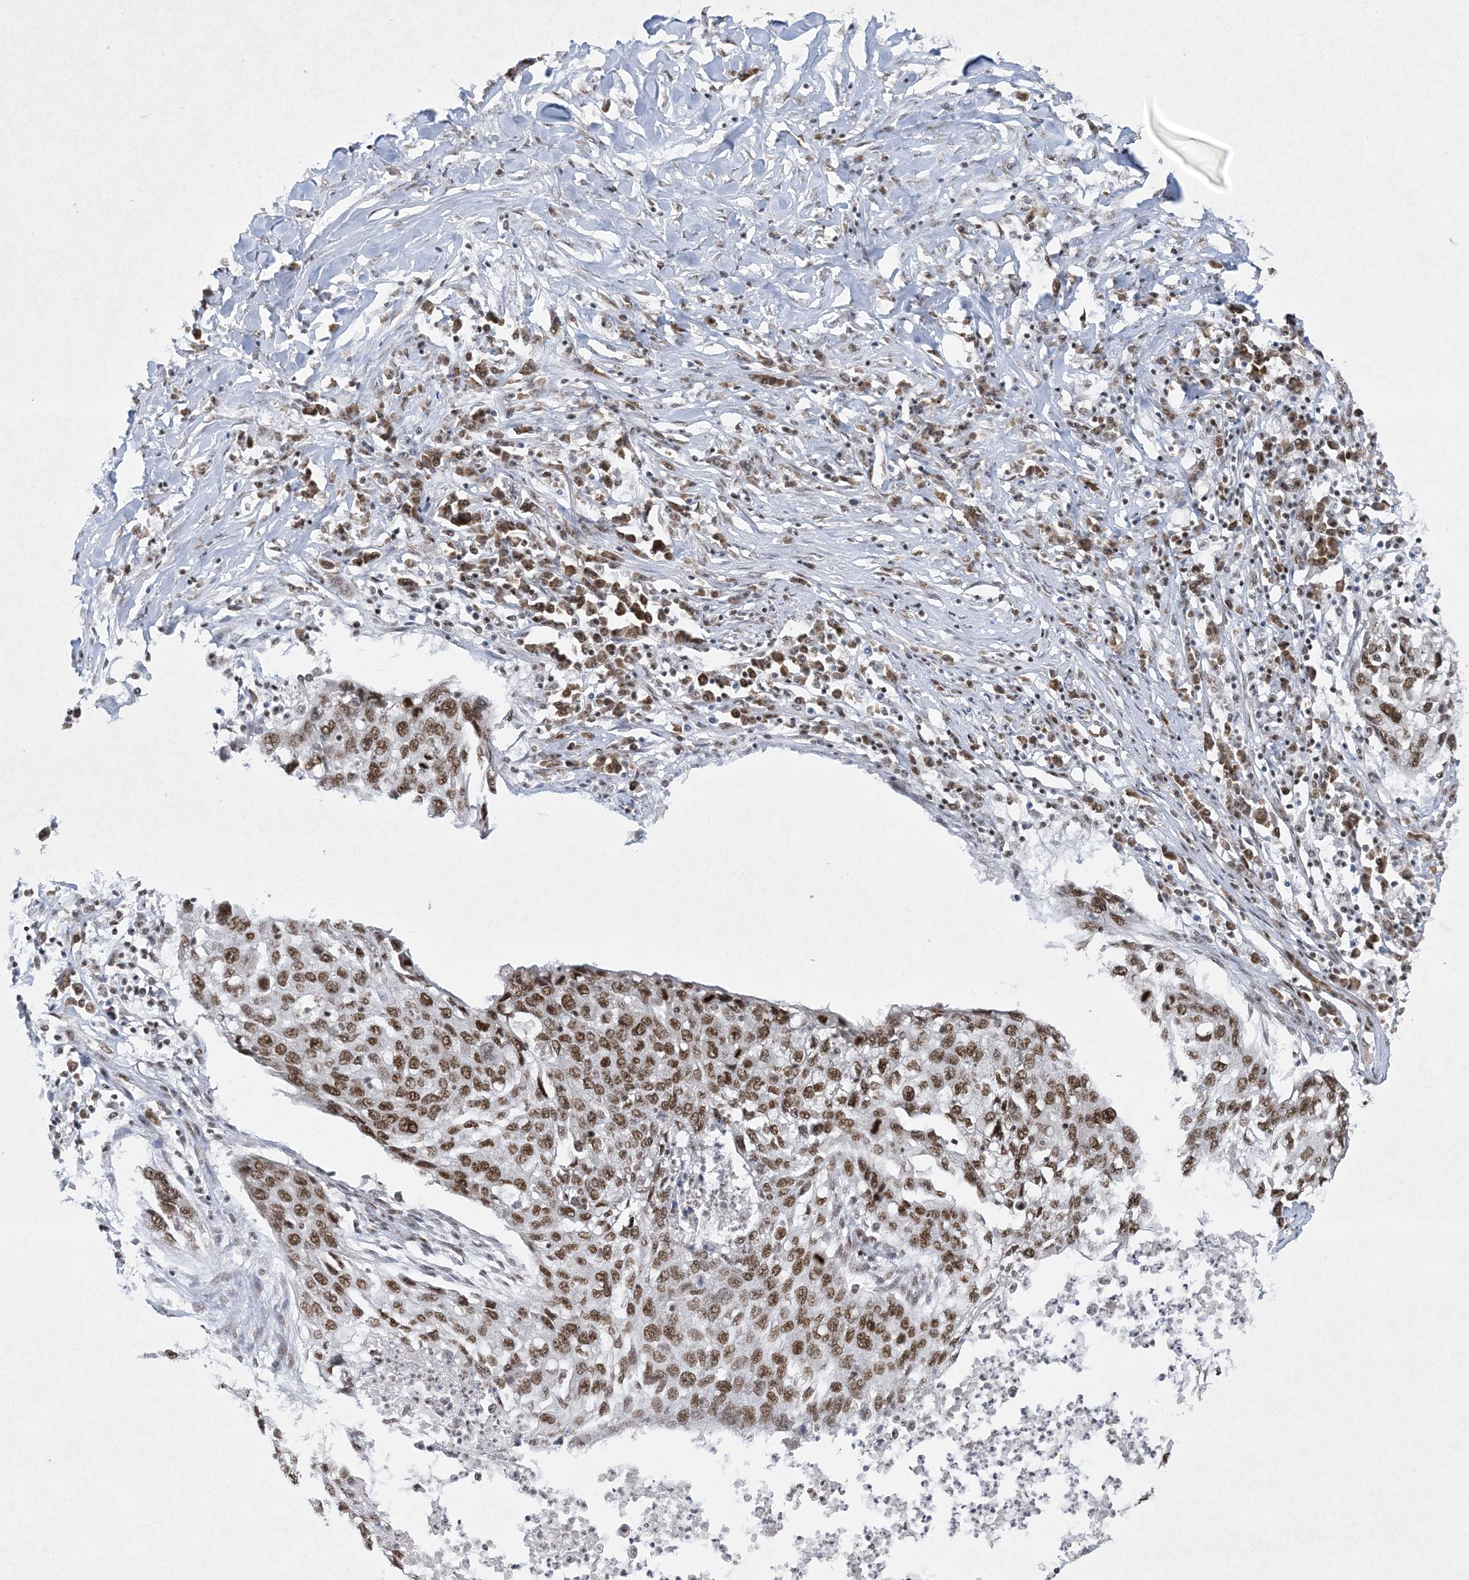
{"staining": {"intensity": "moderate", "quantity": ">75%", "location": "nuclear"}, "tissue": "lung cancer", "cell_type": "Tumor cells", "image_type": "cancer", "snomed": [{"axis": "morphology", "description": "Squamous cell carcinoma, NOS"}, {"axis": "topography", "description": "Lung"}], "caption": "Tumor cells reveal medium levels of moderate nuclear staining in approximately >75% of cells in human lung squamous cell carcinoma.", "gene": "PKNOX2", "patient": {"sex": "female", "age": 63}}